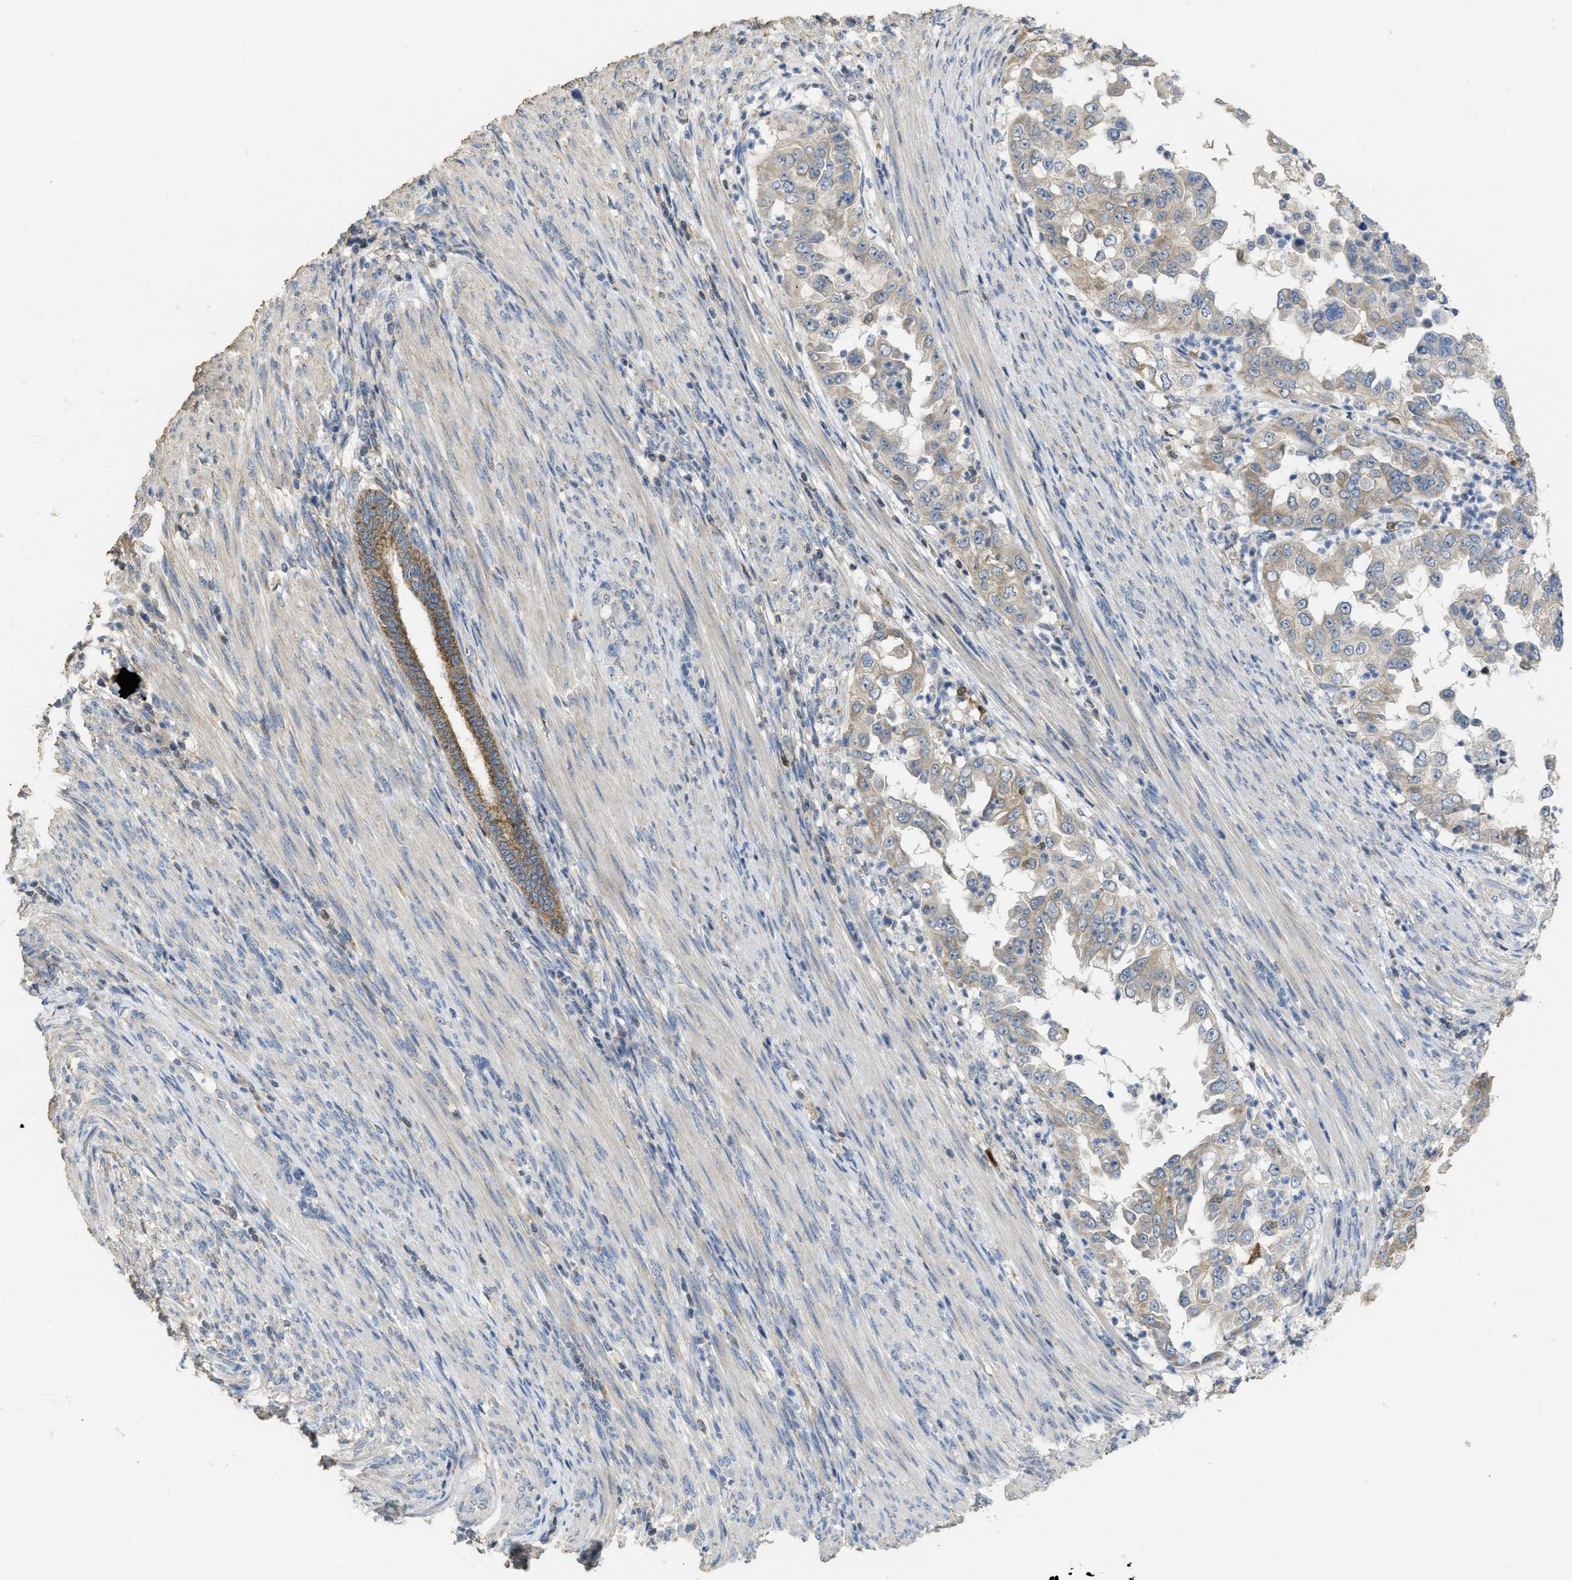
{"staining": {"intensity": "weak", "quantity": ">75%", "location": "cytoplasmic/membranous"}, "tissue": "endometrial cancer", "cell_type": "Tumor cells", "image_type": "cancer", "snomed": [{"axis": "morphology", "description": "Adenocarcinoma, NOS"}, {"axis": "topography", "description": "Endometrium"}], "caption": "Immunohistochemistry histopathology image of neoplastic tissue: endometrial adenocarcinoma stained using immunohistochemistry reveals low levels of weak protein expression localized specifically in the cytoplasmic/membranous of tumor cells, appearing as a cytoplasmic/membranous brown color.", "gene": "SFXN2", "patient": {"sex": "female", "age": 85}}